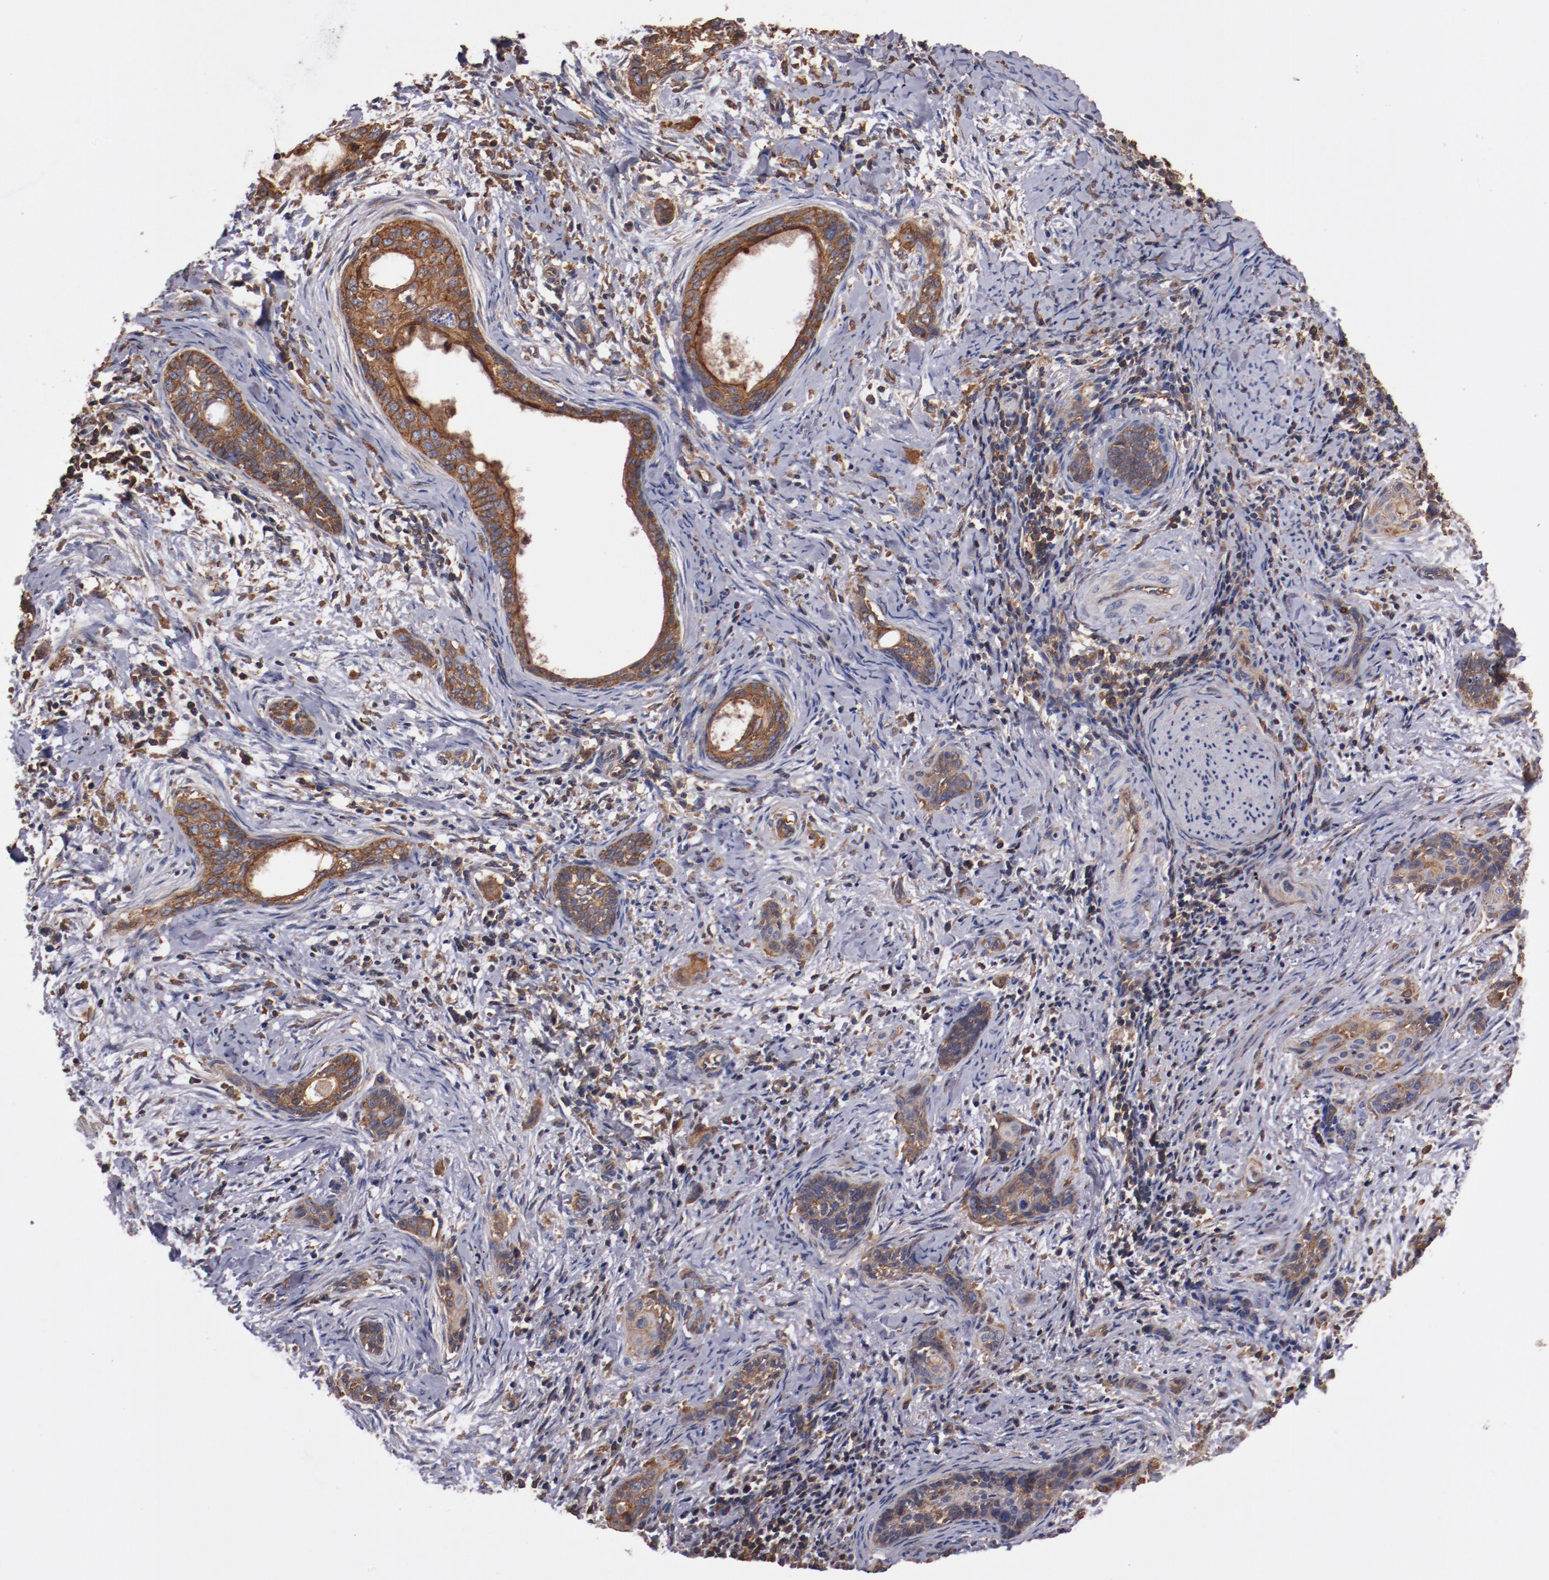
{"staining": {"intensity": "strong", "quantity": ">75%", "location": "cytoplasmic/membranous"}, "tissue": "cervical cancer", "cell_type": "Tumor cells", "image_type": "cancer", "snomed": [{"axis": "morphology", "description": "Squamous cell carcinoma, NOS"}, {"axis": "topography", "description": "Cervix"}], "caption": "An immunohistochemistry (IHC) histopathology image of neoplastic tissue is shown. Protein staining in brown shows strong cytoplasmic/membranous positivity in cervical cancer within tumor cells.", "gene": "TMOD3", "patient": {"sex": "female", "age": 33}}